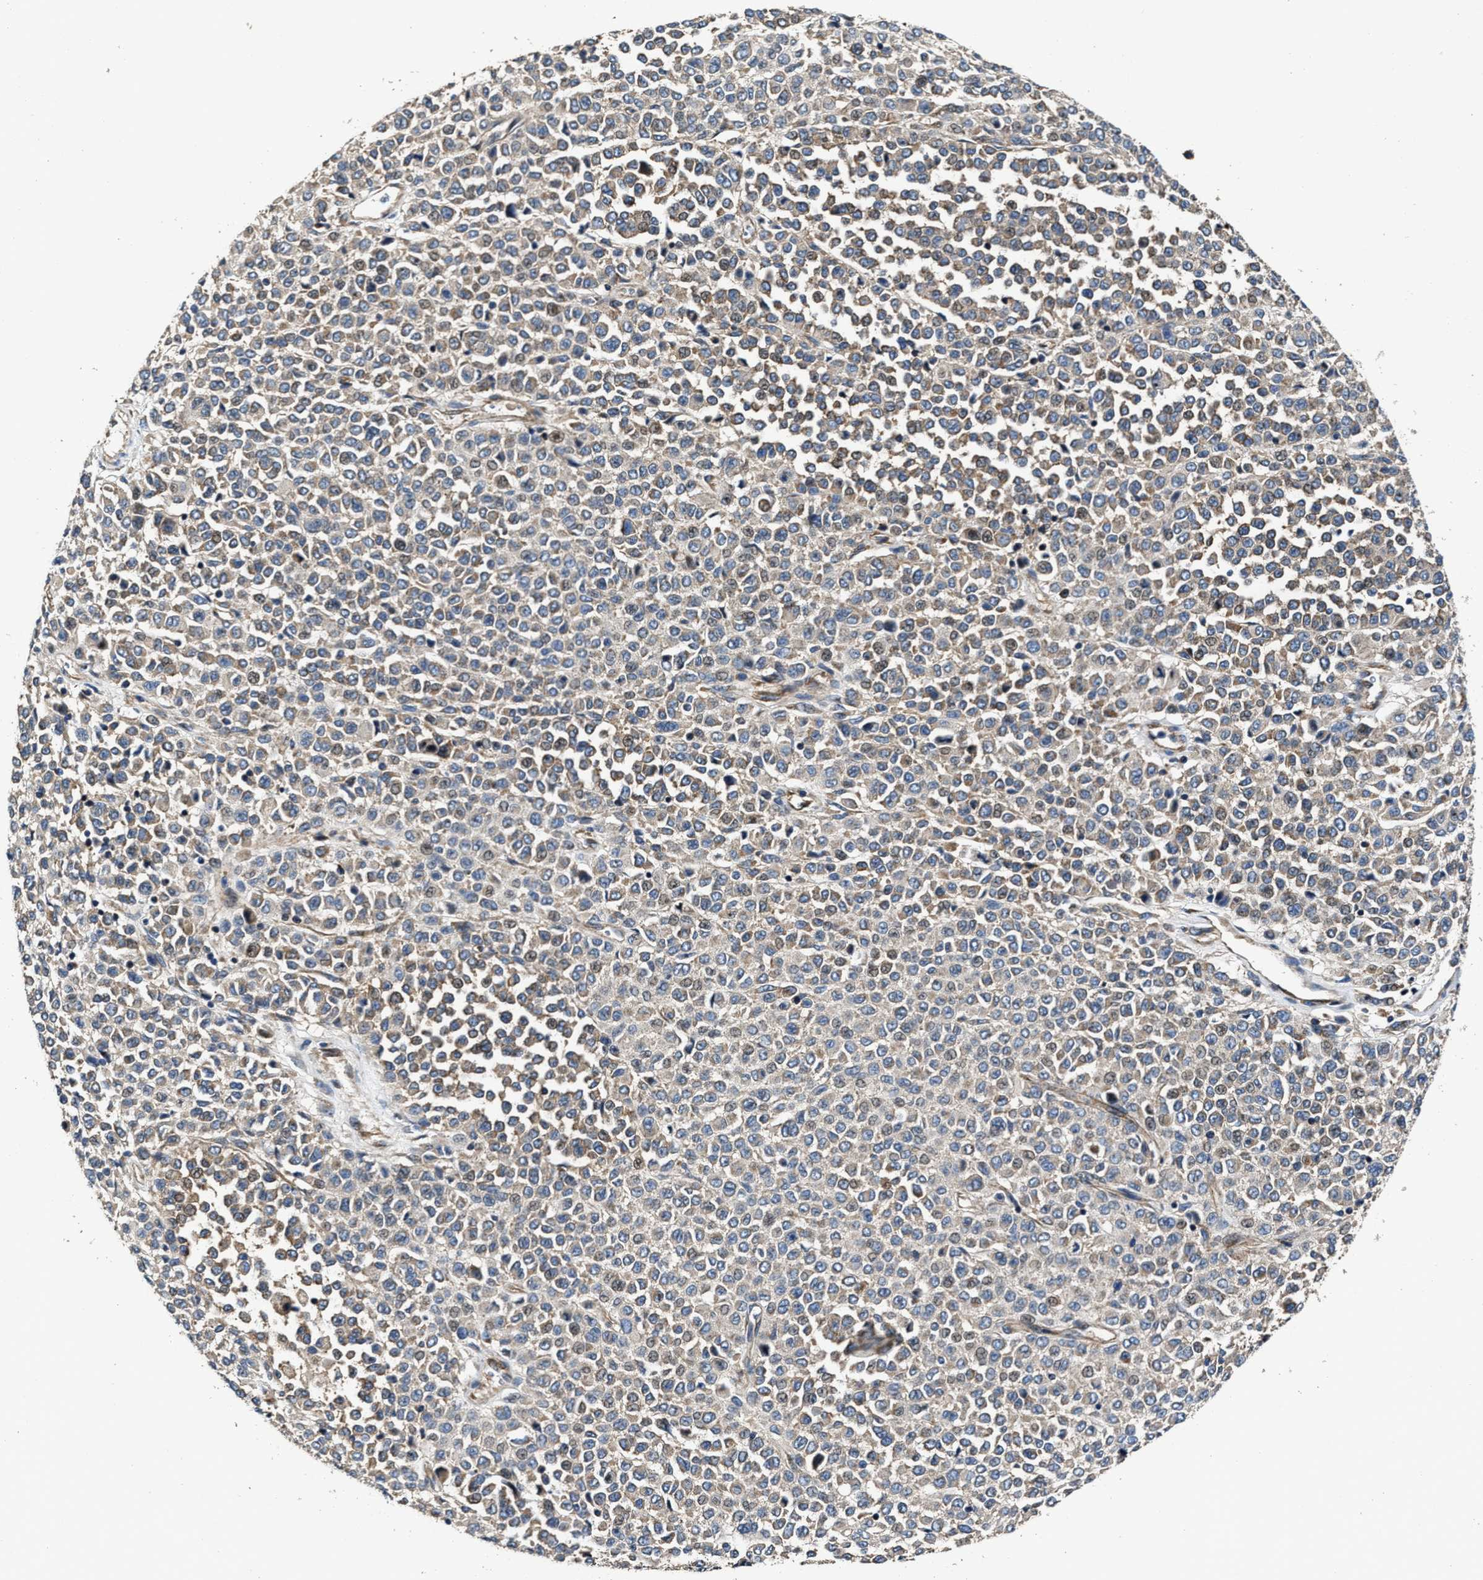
{"staining": {"intensity": "weak", "quantity": "25%-75%", "location": "cytoplasmic/membranous"}, "tissue": "melanoma", "cell_type": "Tumor cells", "image_type": "cancer", "snomed": [{"axis": "morphology", "description": "Malignant melanoma, Metastatic site"}, {"axis": "topography", "description": "Pancreas"}], "caption": "Weak cytoplasmic/membranous positivity for a protein is present in approximately 25%-75% of tumor cells of malignant melanoma (metastatic site) using immunohistochemistry (IHC).", "gene": "PTAR1", "patient": {"sex": "female", "age": 30}}